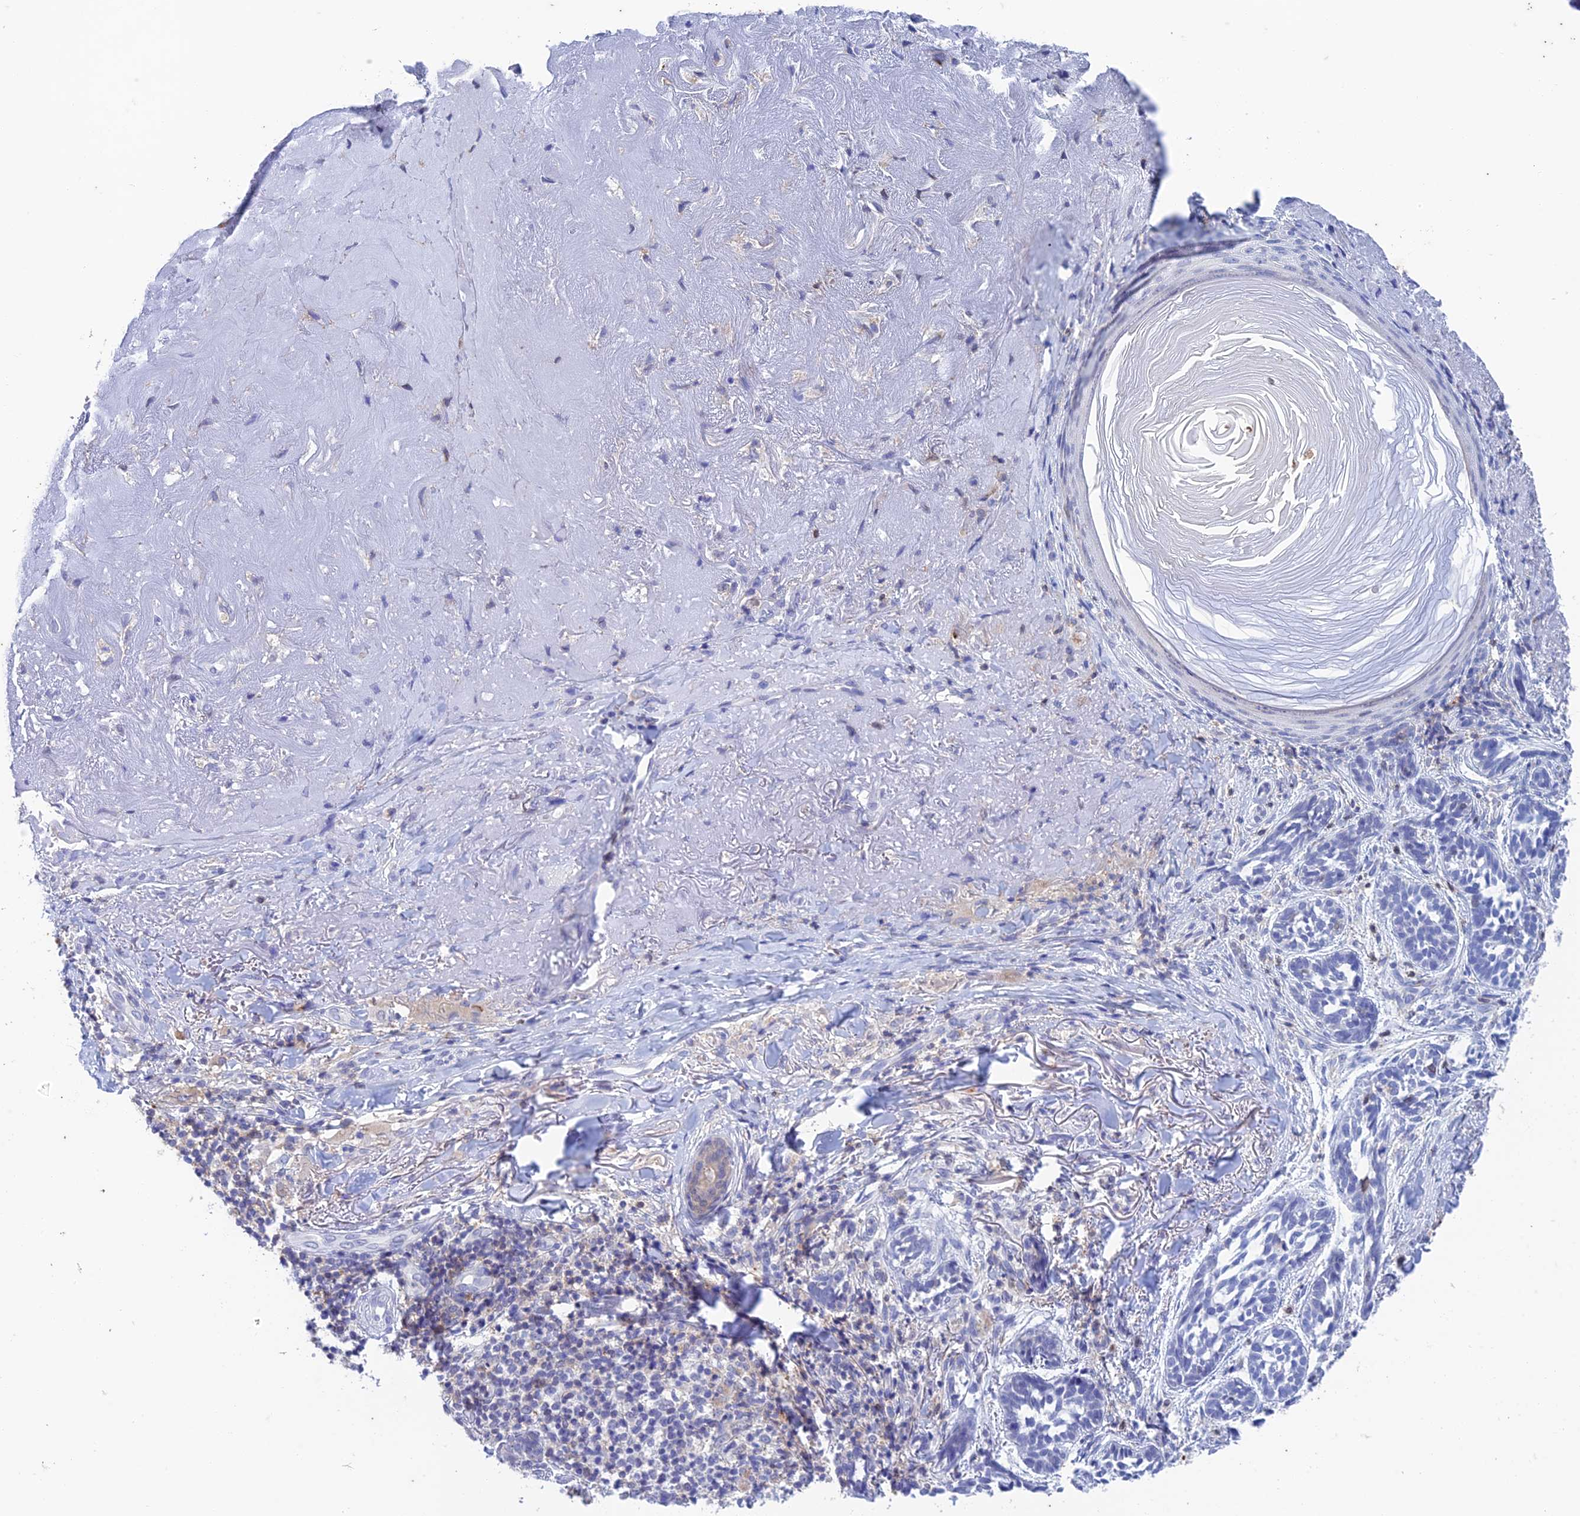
{"staining": {"intensity": "negative", "quantity": "none", "location": "none"}, "tissue": "skin cancer", "cell_type": "Tumor cells", "image_type": "cancer", "snomed": [{"axis": "morphology", "description": "Basal cell carcinoma"}, {"axis": "topography", "description": "Skin"}], "caption": "Tumor cells show no significant staining in skin basal cell carcinoma.", "gene": "FGF7", "patient": {"sex": "male", "age": 71}}